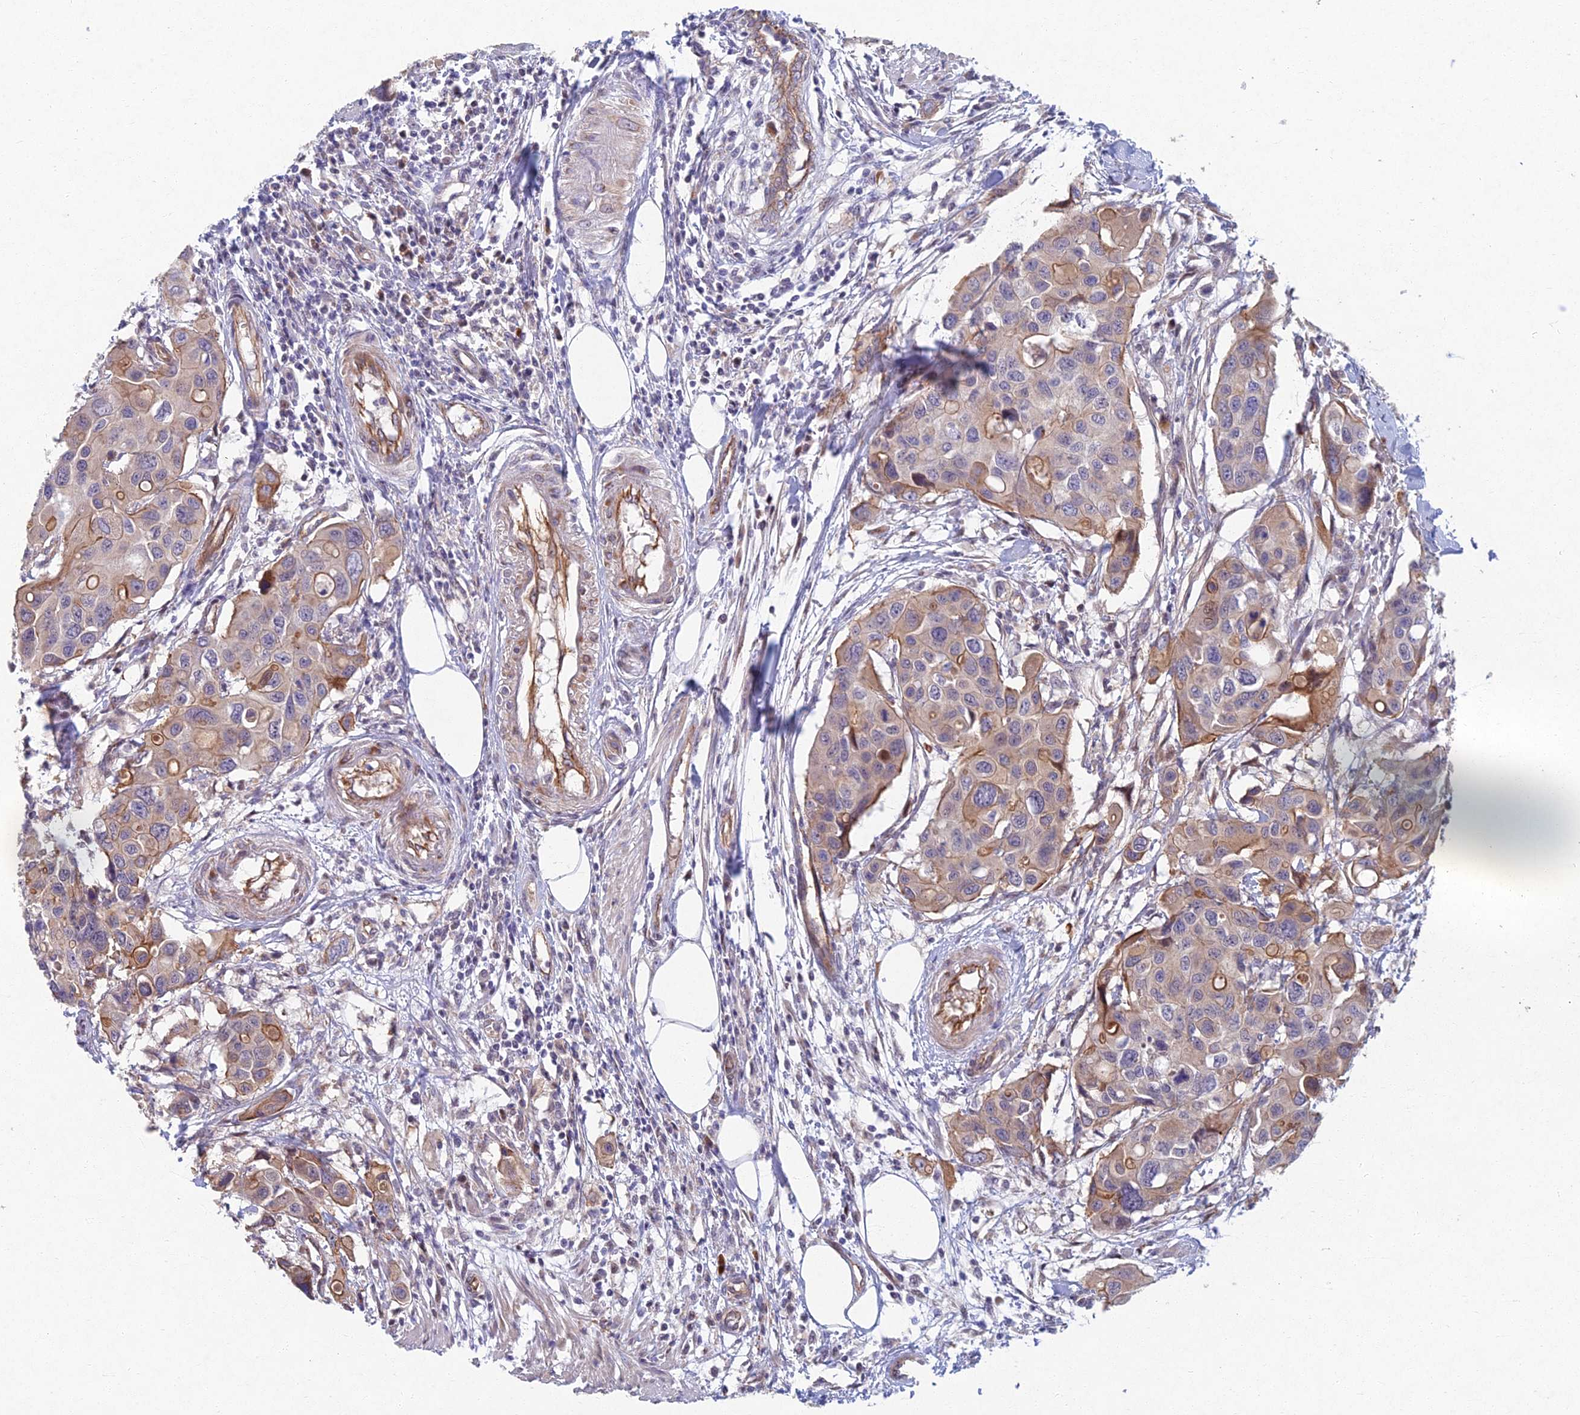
{"staining": {"intensity": "moderate", "quantity": "<25%", "location": "cytoplasmic/membranous"}, "tissue": "colorectal cancer", "cell_type": "Tumor cells", "image_type": "cancer", "snomed": [{"axis": "morphology", "description": "Adenocarcinoma, NOS"}, {"axis": "topography", "description": "Colon"}], "caption": "Immunohistochemistry photomicrograph of neoplastic tissue: adenocarcinoma (colorectal) stained using immunohistochemistry reveals low levels of moderate protein expression localized specifically in the cytoplasmic/membranous of tumor cells, appearing as a cytoplasmic/membranous brown color.", "gene": "RHBDL2", "patient": {"sex": "male", "age": 77}}